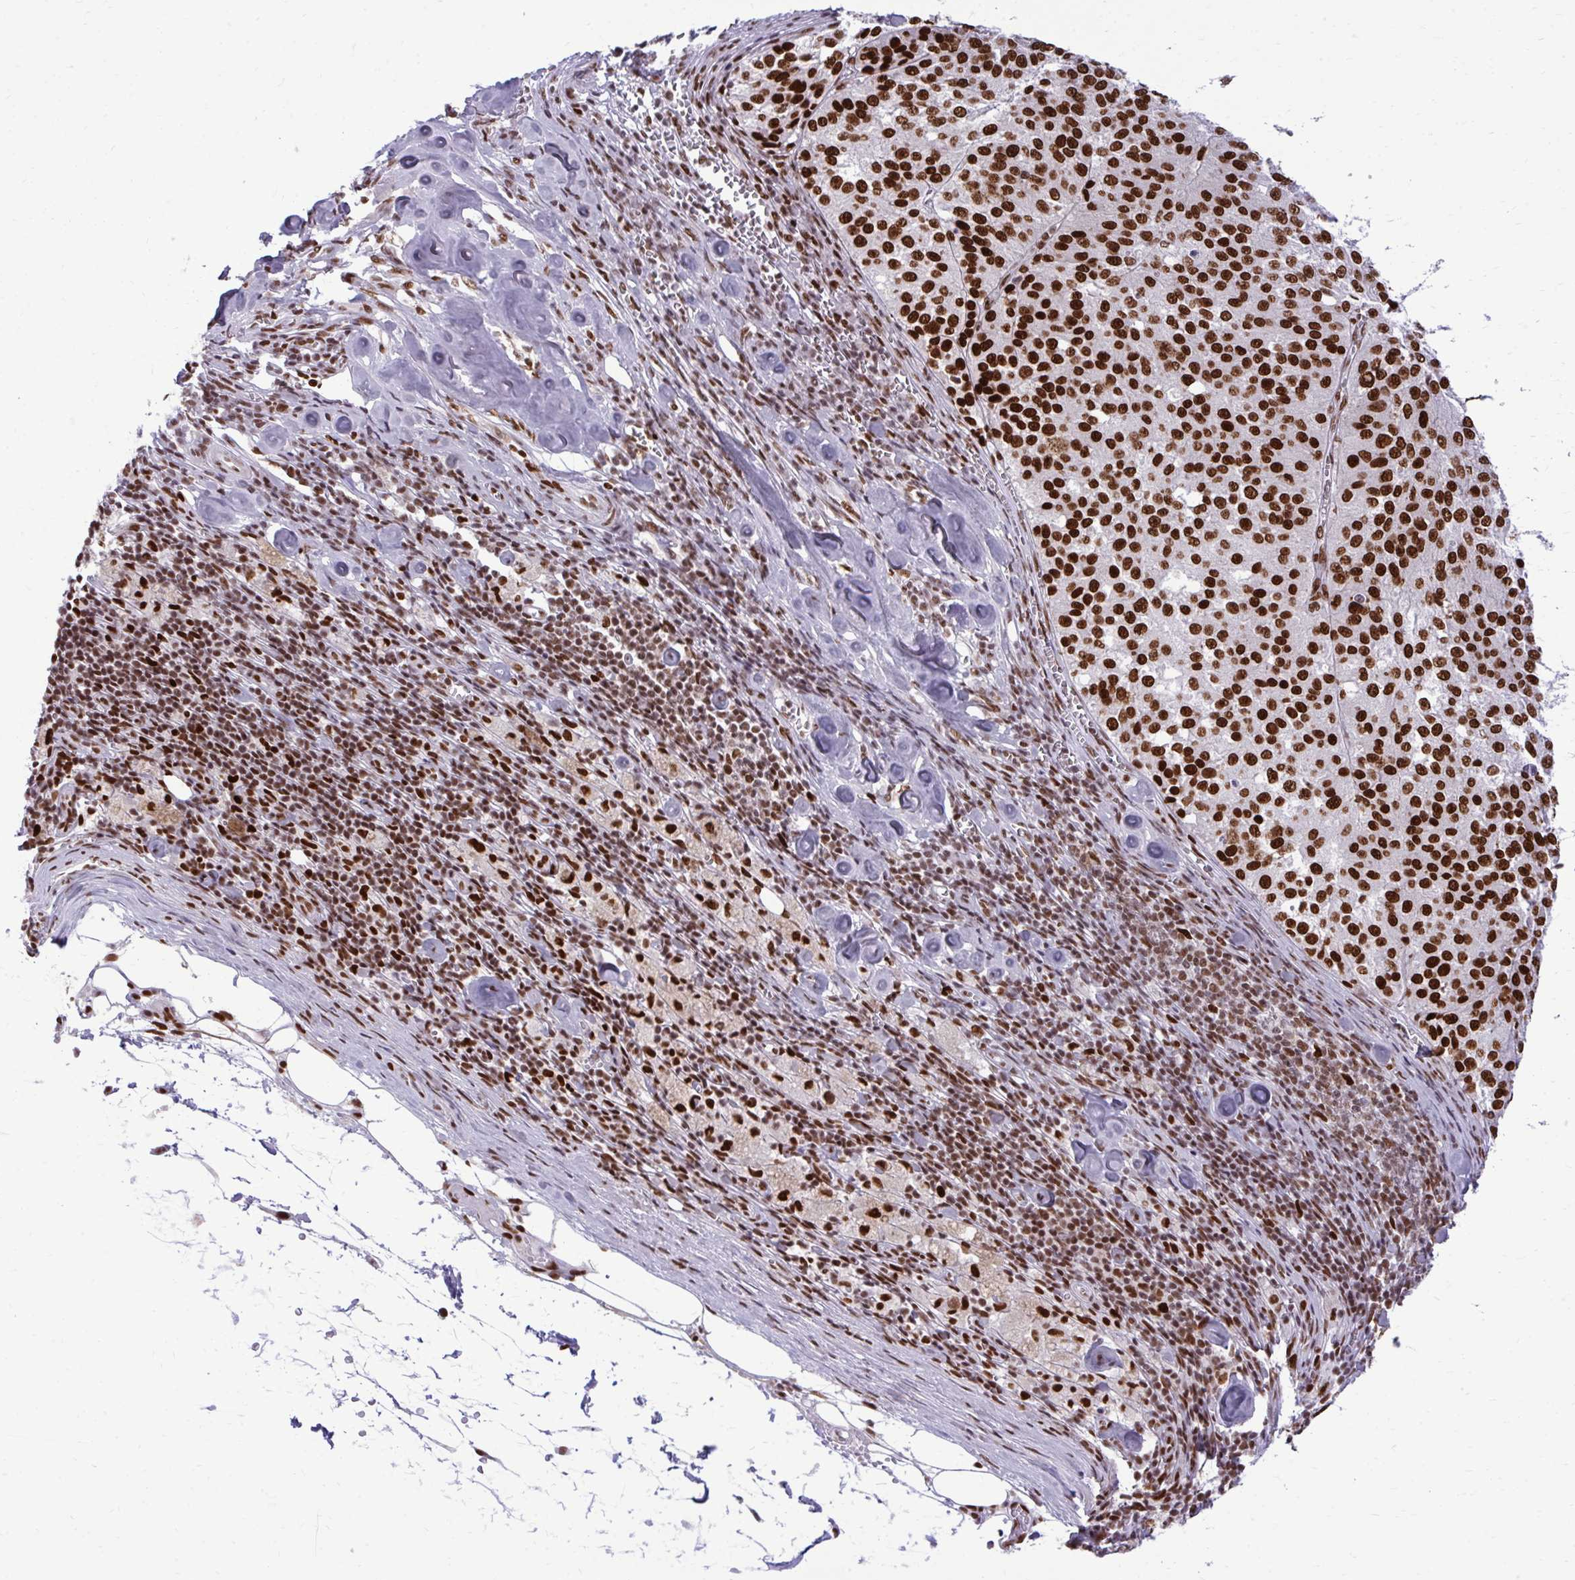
{"staining": {"intensity": "strong", "quantity": ">75%", "location": "nuclear"}, "tissue": "melanoma", "cell_type": "Tumor cells", "image_type": "cancer", "snomed": [{"axis": "morphology", "description": "Malignant melanoma, Metastatic site"}, {"axis": "topography", "description": "Lymph node"}], "caption": "Melanoma stained with immunohistochemistry exhibits strong nuclear staining in about >75% of tumor cells. Using DAB (brown) and hematoxylin (blue) stains, captured at high magnification using brightfield microscopy.", "gene": "CDYL", "patient": {"sex": "female", "age": 64}}